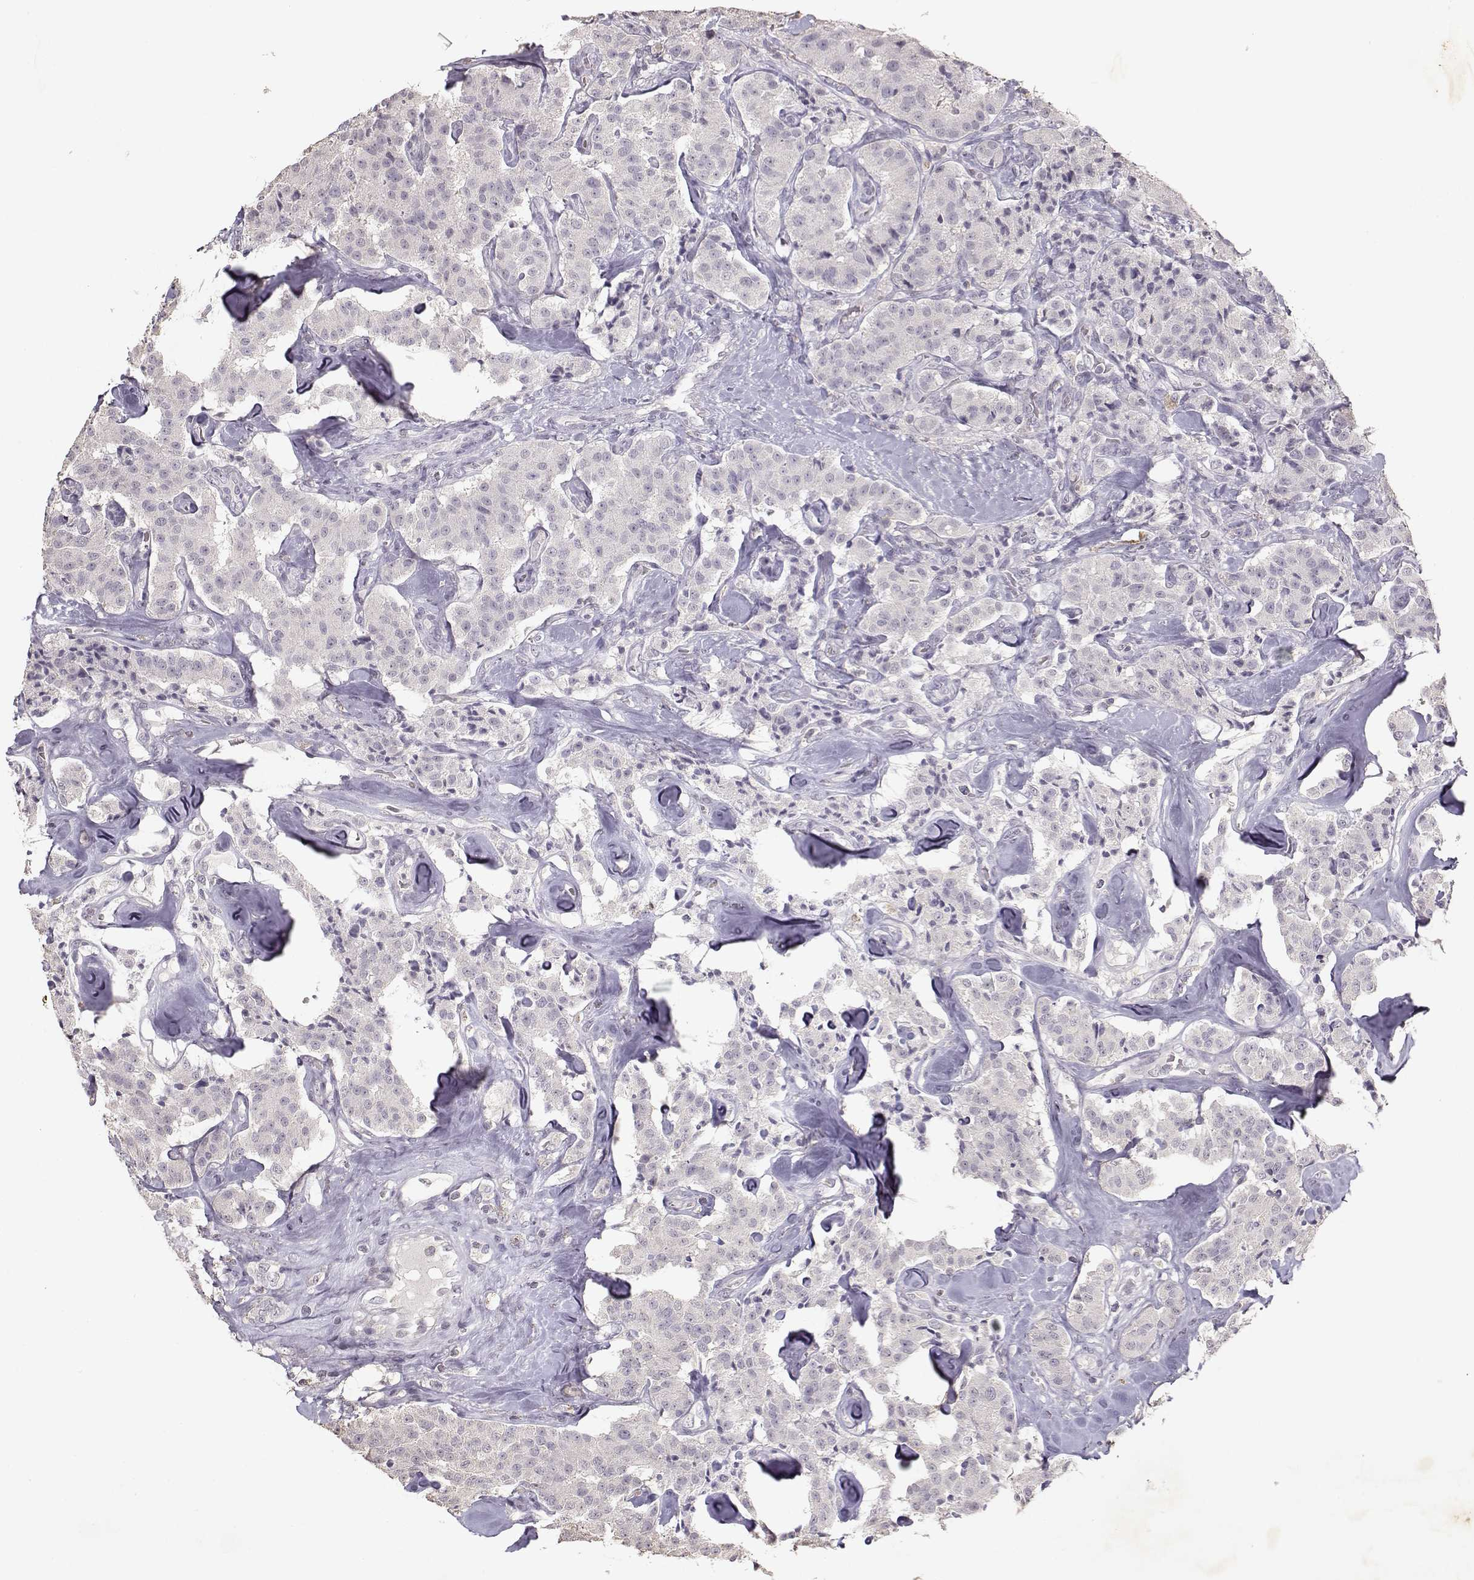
{"staining": {"intensity": "negative", "quantity": "none", "location": "none"}, "tissue": "carcinoid", "cell_type": "Tumor cells", "image_type": "cancer", "snomed": [{"axis": "morphology", "description": "Carcinoid, malignant, NOS"}, {"axis": "topography", "description": "Pancreas"}], "caption": "The photomicrograph shows no staining of tumor cells in carcinoid (malignant).", "gene": "UROC1", "patient": {"sex": "male", "age": 41}}